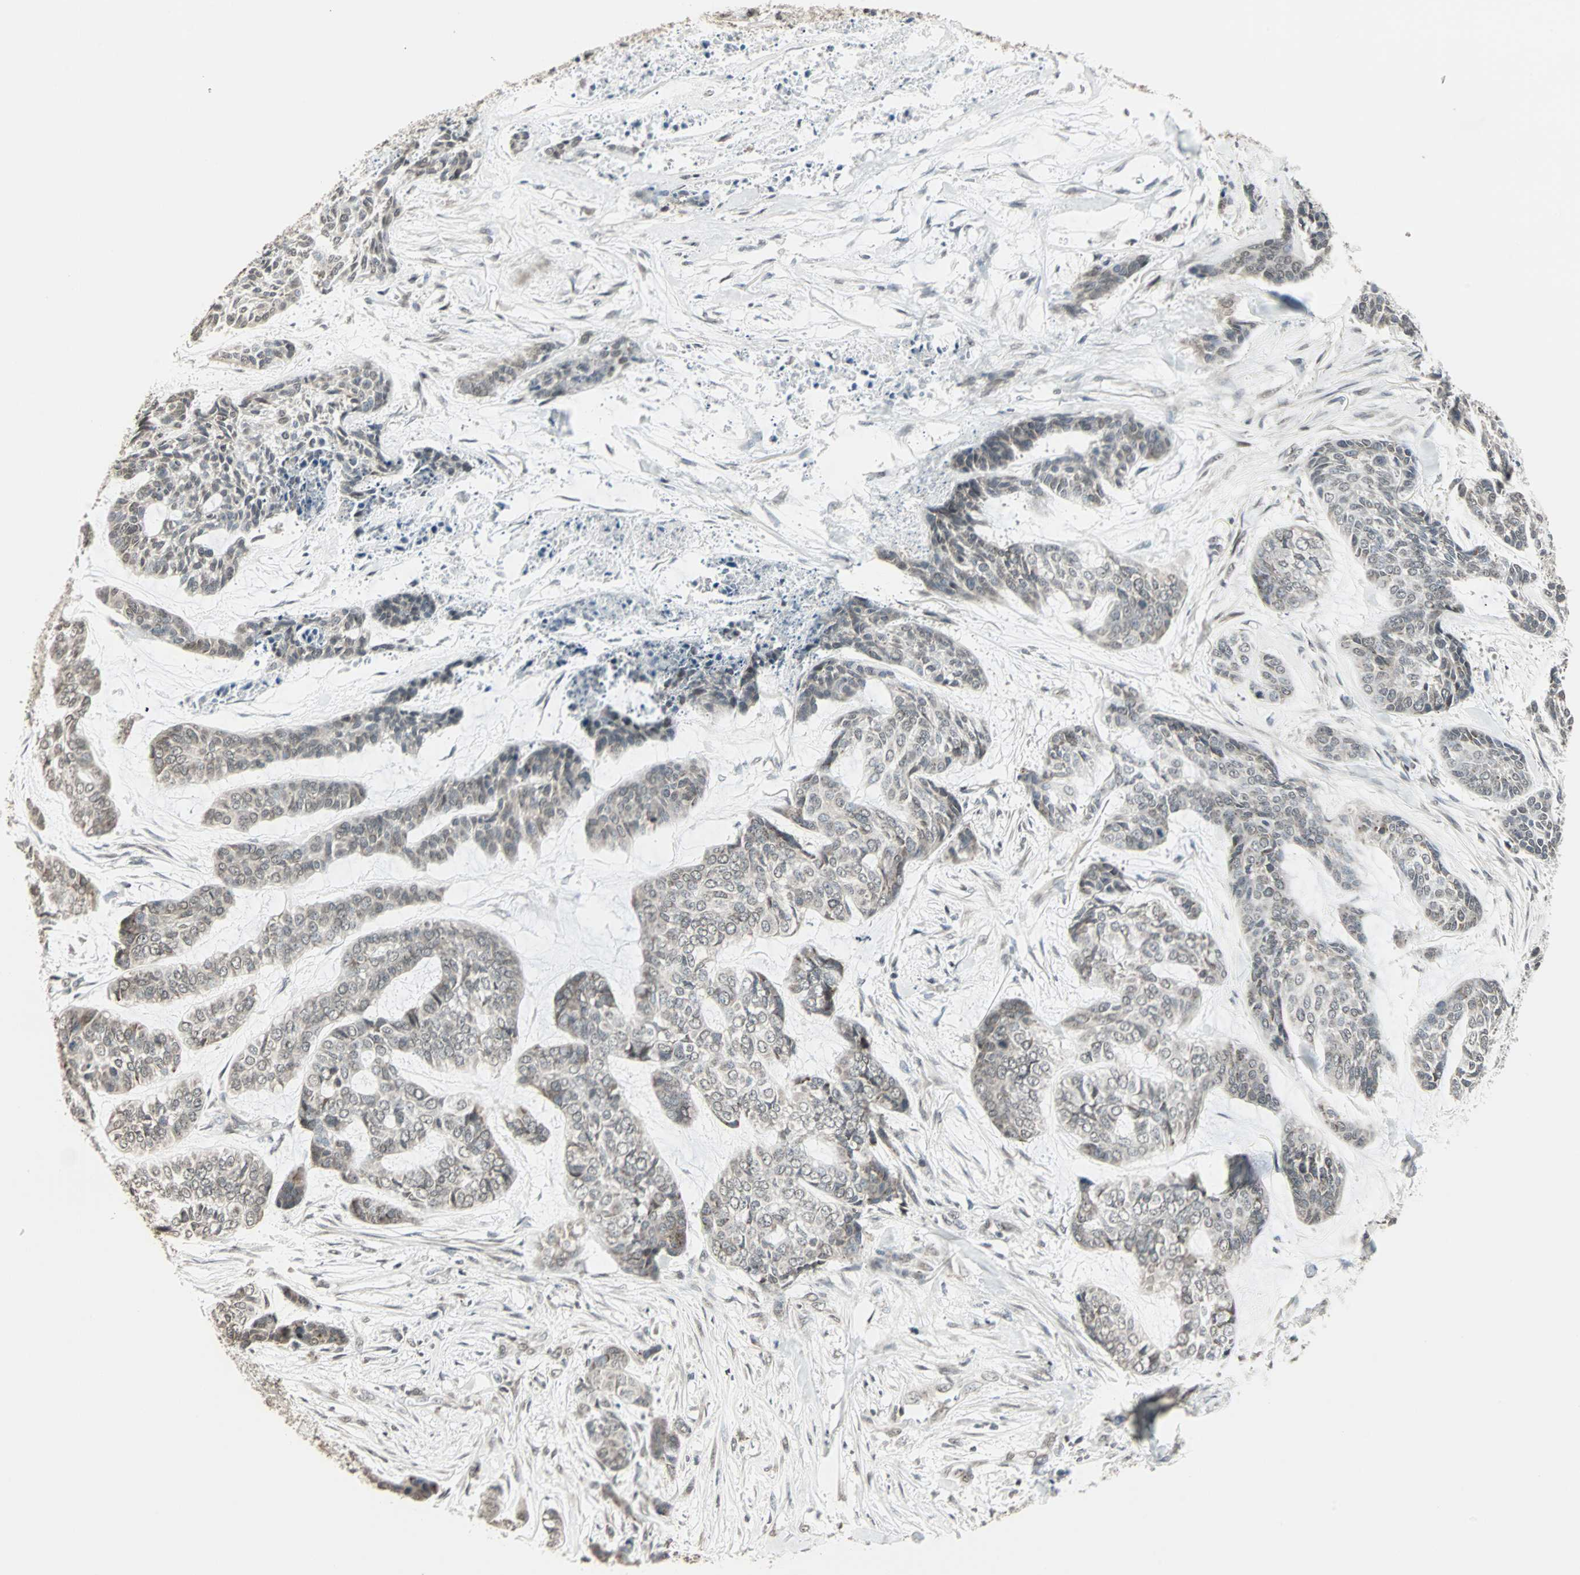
{"staining": {"intensity": "negative", "quantity": "none", "location": "none"}, "tissue": "skin cancer", "cell_type": "Tumor cells", "image_type": "cancer", "snomed": [{"axis": "morphology", "description": "Basal cell carcinoma"}, {"axis": "topography", "description": "Skin"}], "caption": "Skin cancer (basal cell carcinoma) stained for a protein using IHC demonstrates no expression tumor cells.", "gene": "CBLC", "patient": {"sex": "female", "age": 64}}